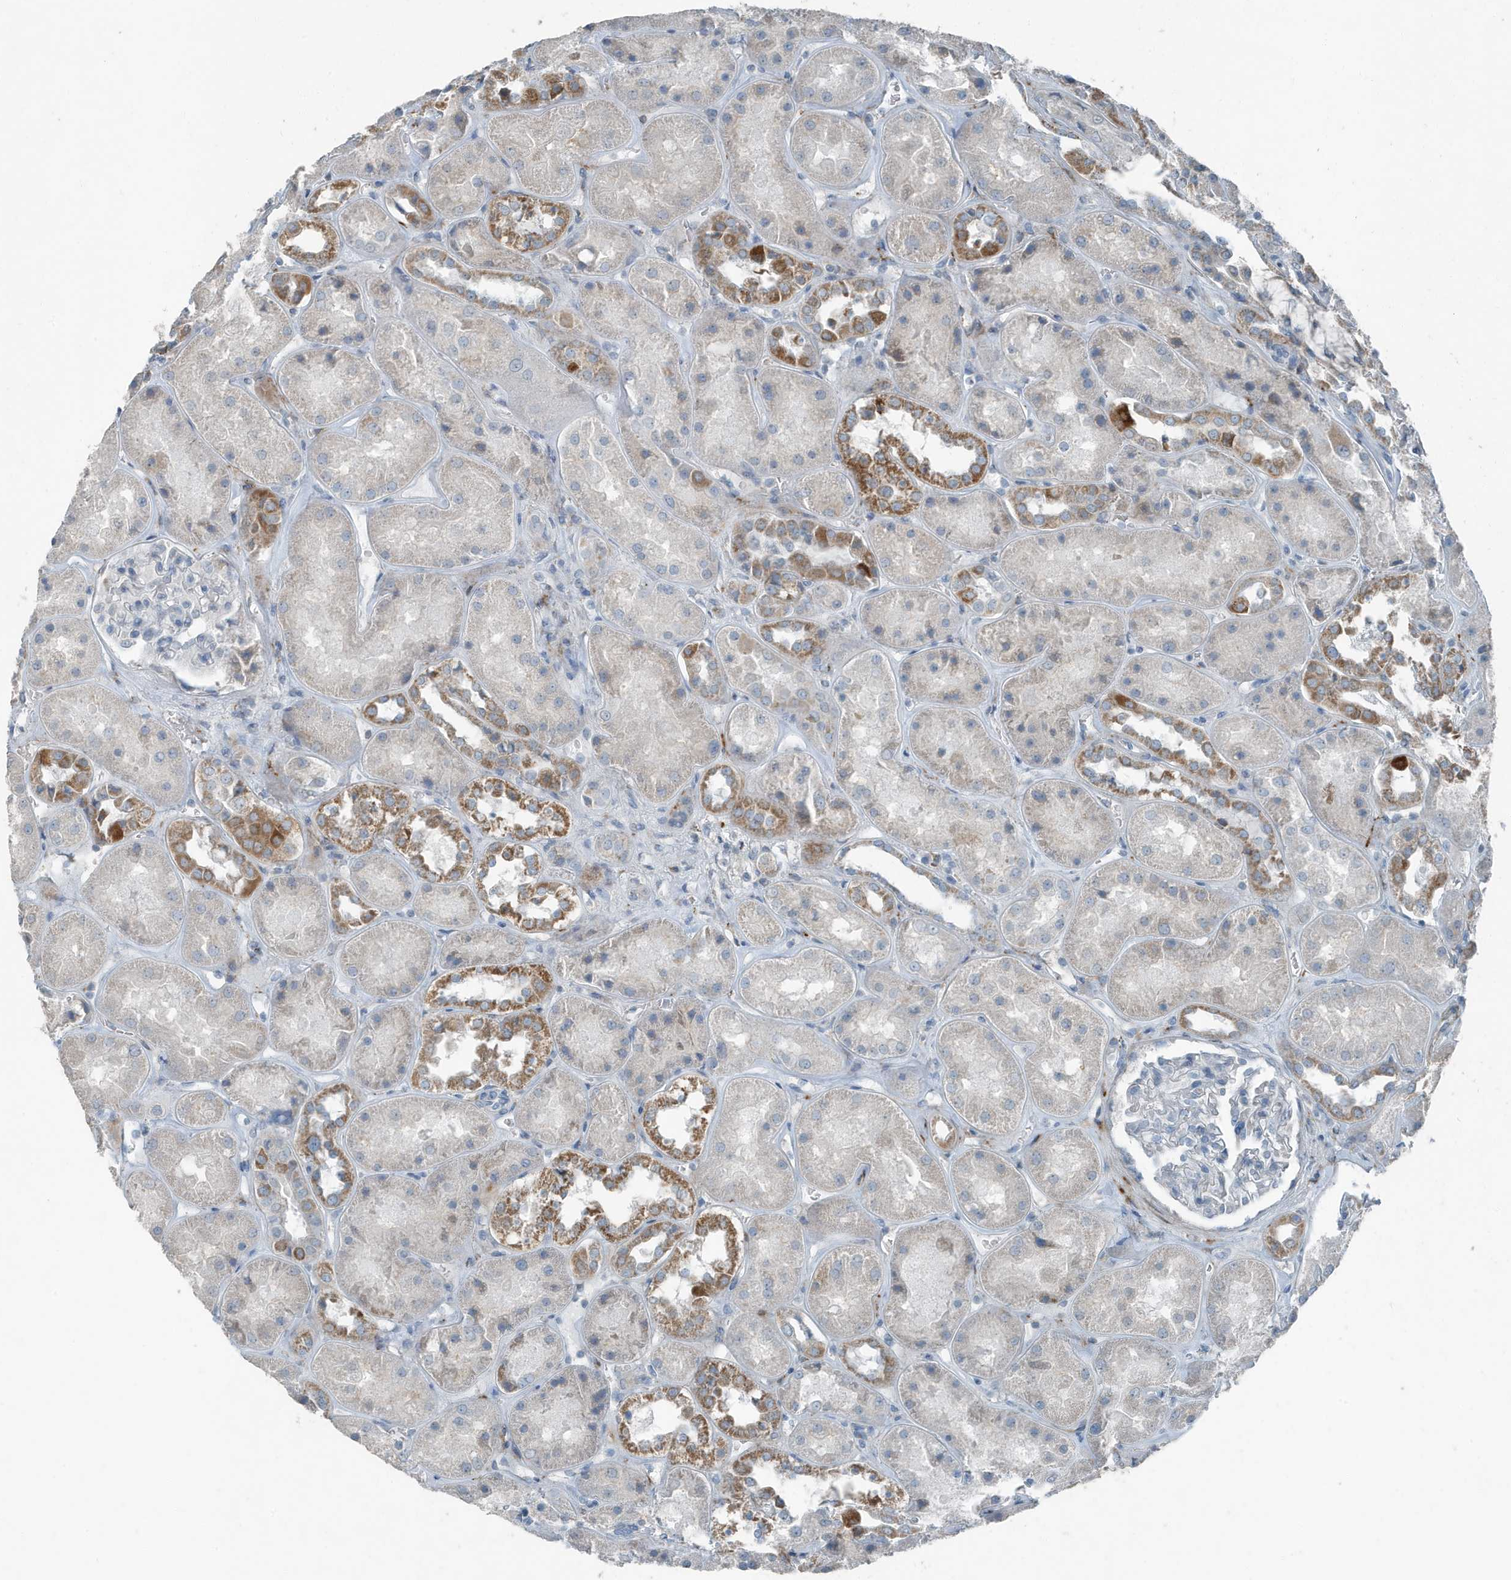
{"staining": {"intensity": "negative", "quantity": "none", "location": "none"}, "tissue": "kidney", "cell_type": "Cells in glomeruli", "image_type": "normal", "snomed": [{"axis": "morphology", "description": "Normal tissue, NOS"}, {"axis": "topography", "description": "Kidney"}], "caption": "High magnification brightfield microscopy of benign kidney stained with DAB (brown) and counterstained with hematoxylin (blue): cells in glomeruli show no significant staining.", "gene": "FAM162A", "patient": {"sex": "male", "age": 70}}